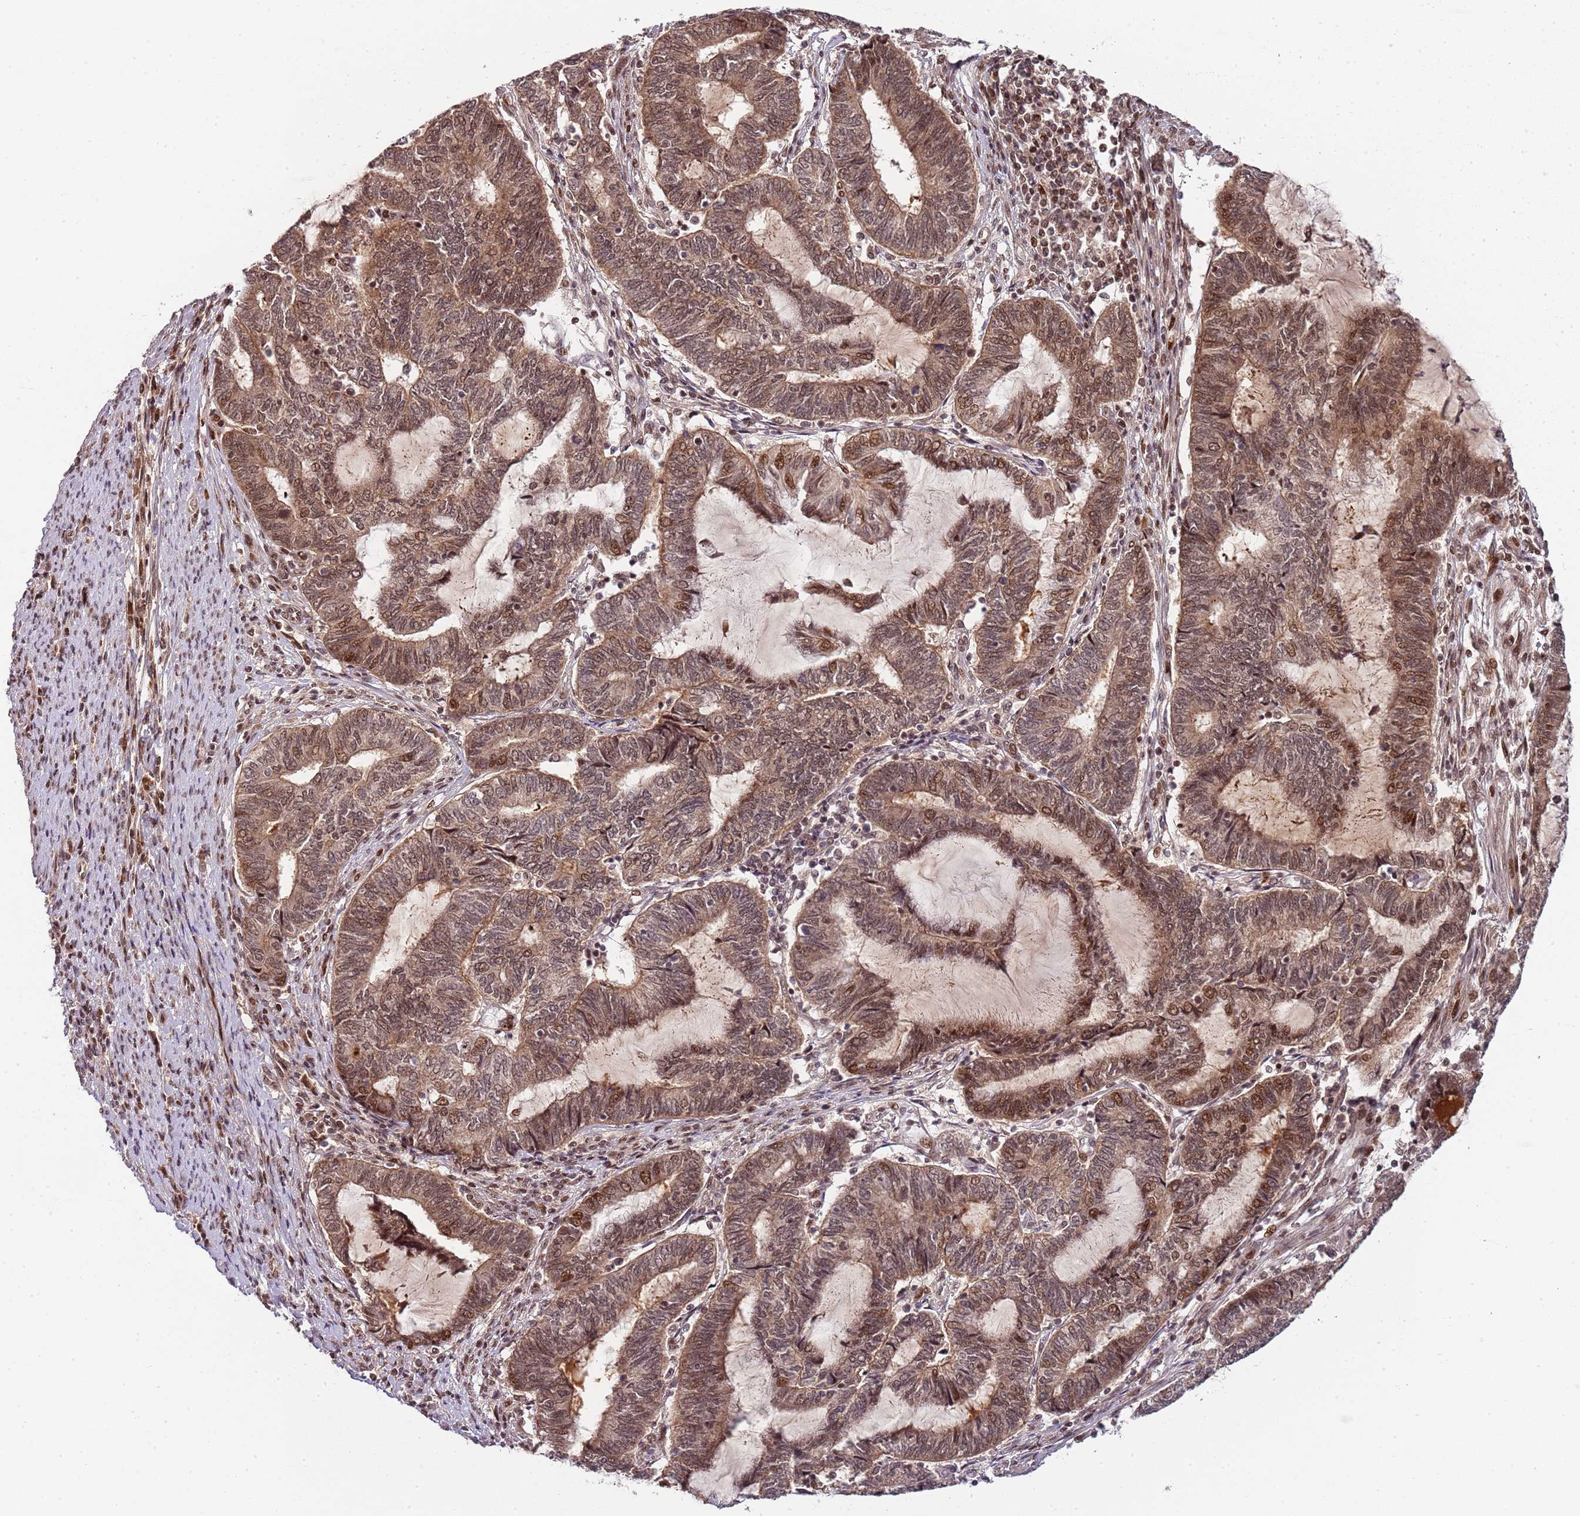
{"staining": {"intensity": "moderate", "quantity": ">75%", "location": "cytoplasmic/membranous,nuclear"}, "tissue": "endometrial cancer", "cell_type": "Tumor cells", "image_type": "cancer", "snomed": [{"axis": "morphology", "description": "Adenocarcinoma, NOS"}, {"axis": "topography", "description": "Uterus"}, {"axis": "topography", "description": "Endometrium"}], "caption": "Endometrial cancer (adenocarcinoma) stained for a protein (brown) shows moderate cytoplasmic/membranous and nuclear positive staining in approximately >75% of tumor cells.", "gene": "EDC3", "patient": {"sex": "female", "age": 70}}